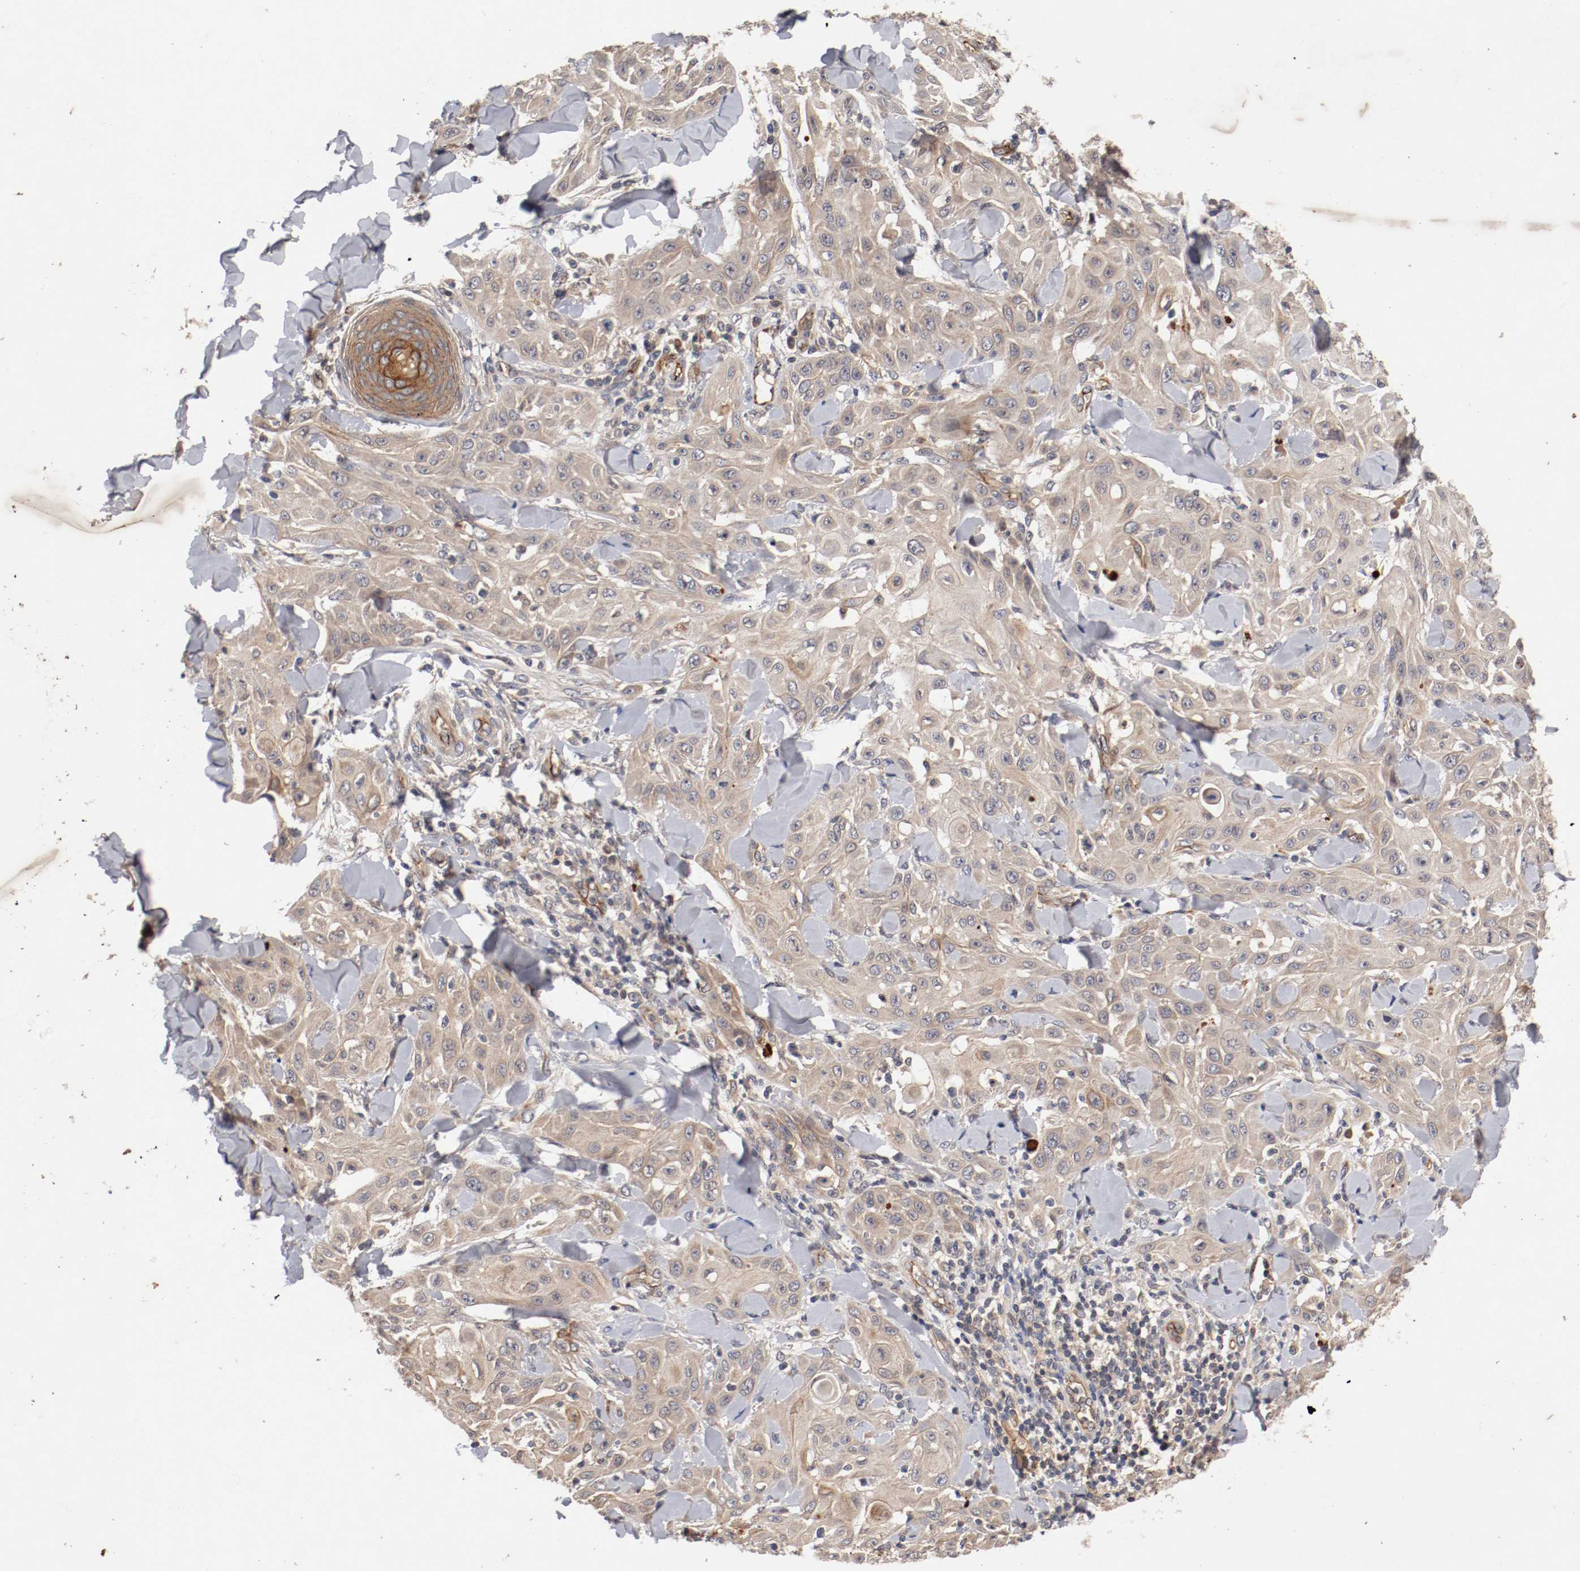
{"staining": {"intensity": "moderate", "quantity": "25%-75%", "location": "cytoplasmic/membranous"}, "tissue": "skin cancer", "cell_type": "Tumor cells", "image_type": "cancer", "snomed": [{"axis": "morphology", "description": "Squamous cell carcinoma, NOS"}, {"axis": "topography", "description": "Skin"}], "caption": "Immunohistochemistry (IHC) staining of squamous cell carcinoma (skin), which exhibits medium levels of moderate cytoplasmic/membranous positivity in about 25%-75% of tumor cells indicating moderate cytoplasmic/membranous protein expression. The staining was performed using DAB (3,3'-diaminobenzidine) (brown) for protein detection and nuclei were counterstained in hematoxylin (blue).", "gene": "TYK2", "patient": {"sex": "male", "age": 24}}